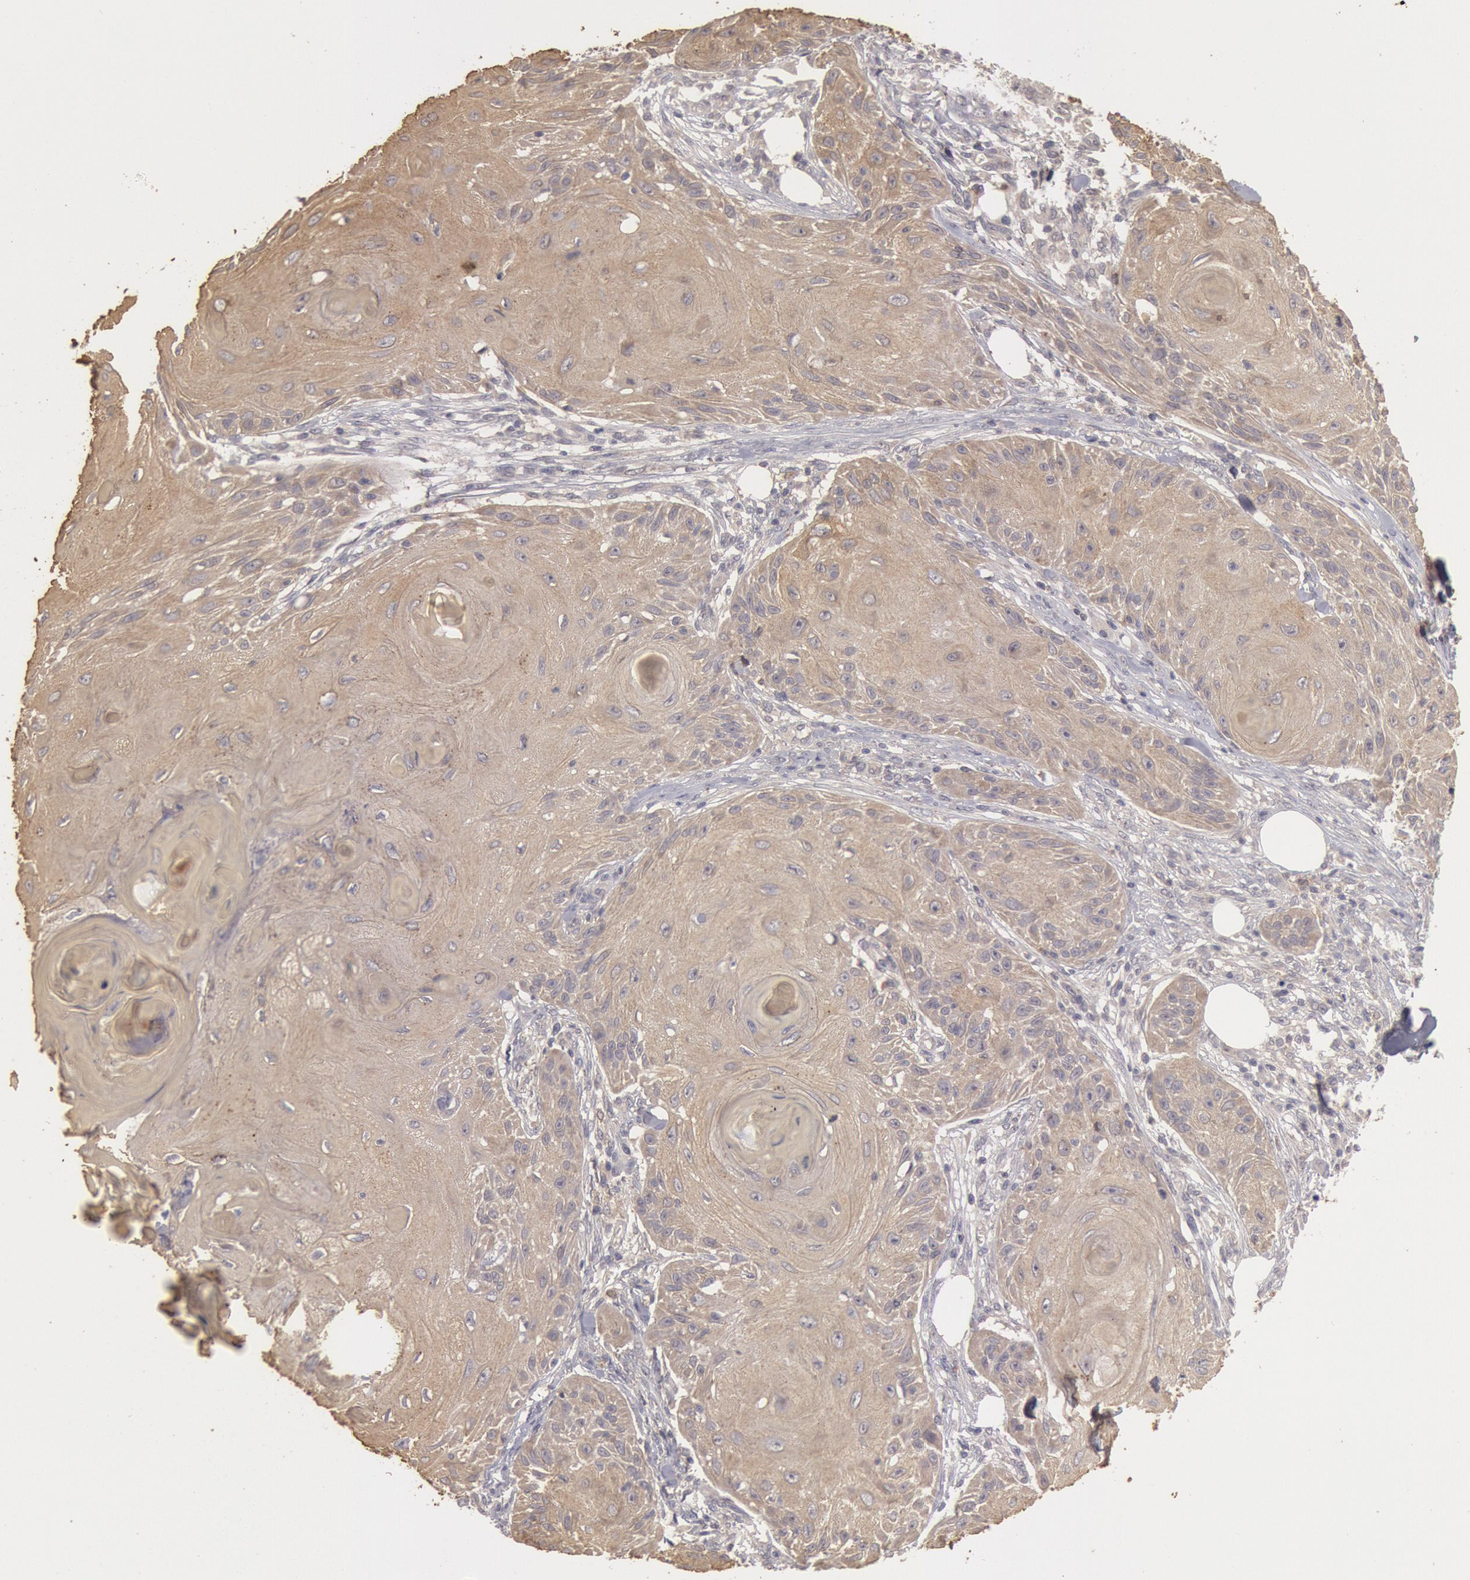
{"staining": {"intensity": "moderate", "quantity": ">75%", "location": "cytoplasmic/membranous"}, "tissue": "skin cancer", "cell_type": "Tumor cells", "image_type": "cancer", "snomed": [{"axis": "morphology", "description": "Squamous cell carcinoma, NOS"}, {"axis": "topography", "description": "Skin"}], "caption": "Skin cancer stained with immunohistochemistry displays moderate cytoplasmic/membranous expression in about >75% of tumor cells.", "gene": "ZFP36L1", "patient": {"sex": "female", "age": 88}}